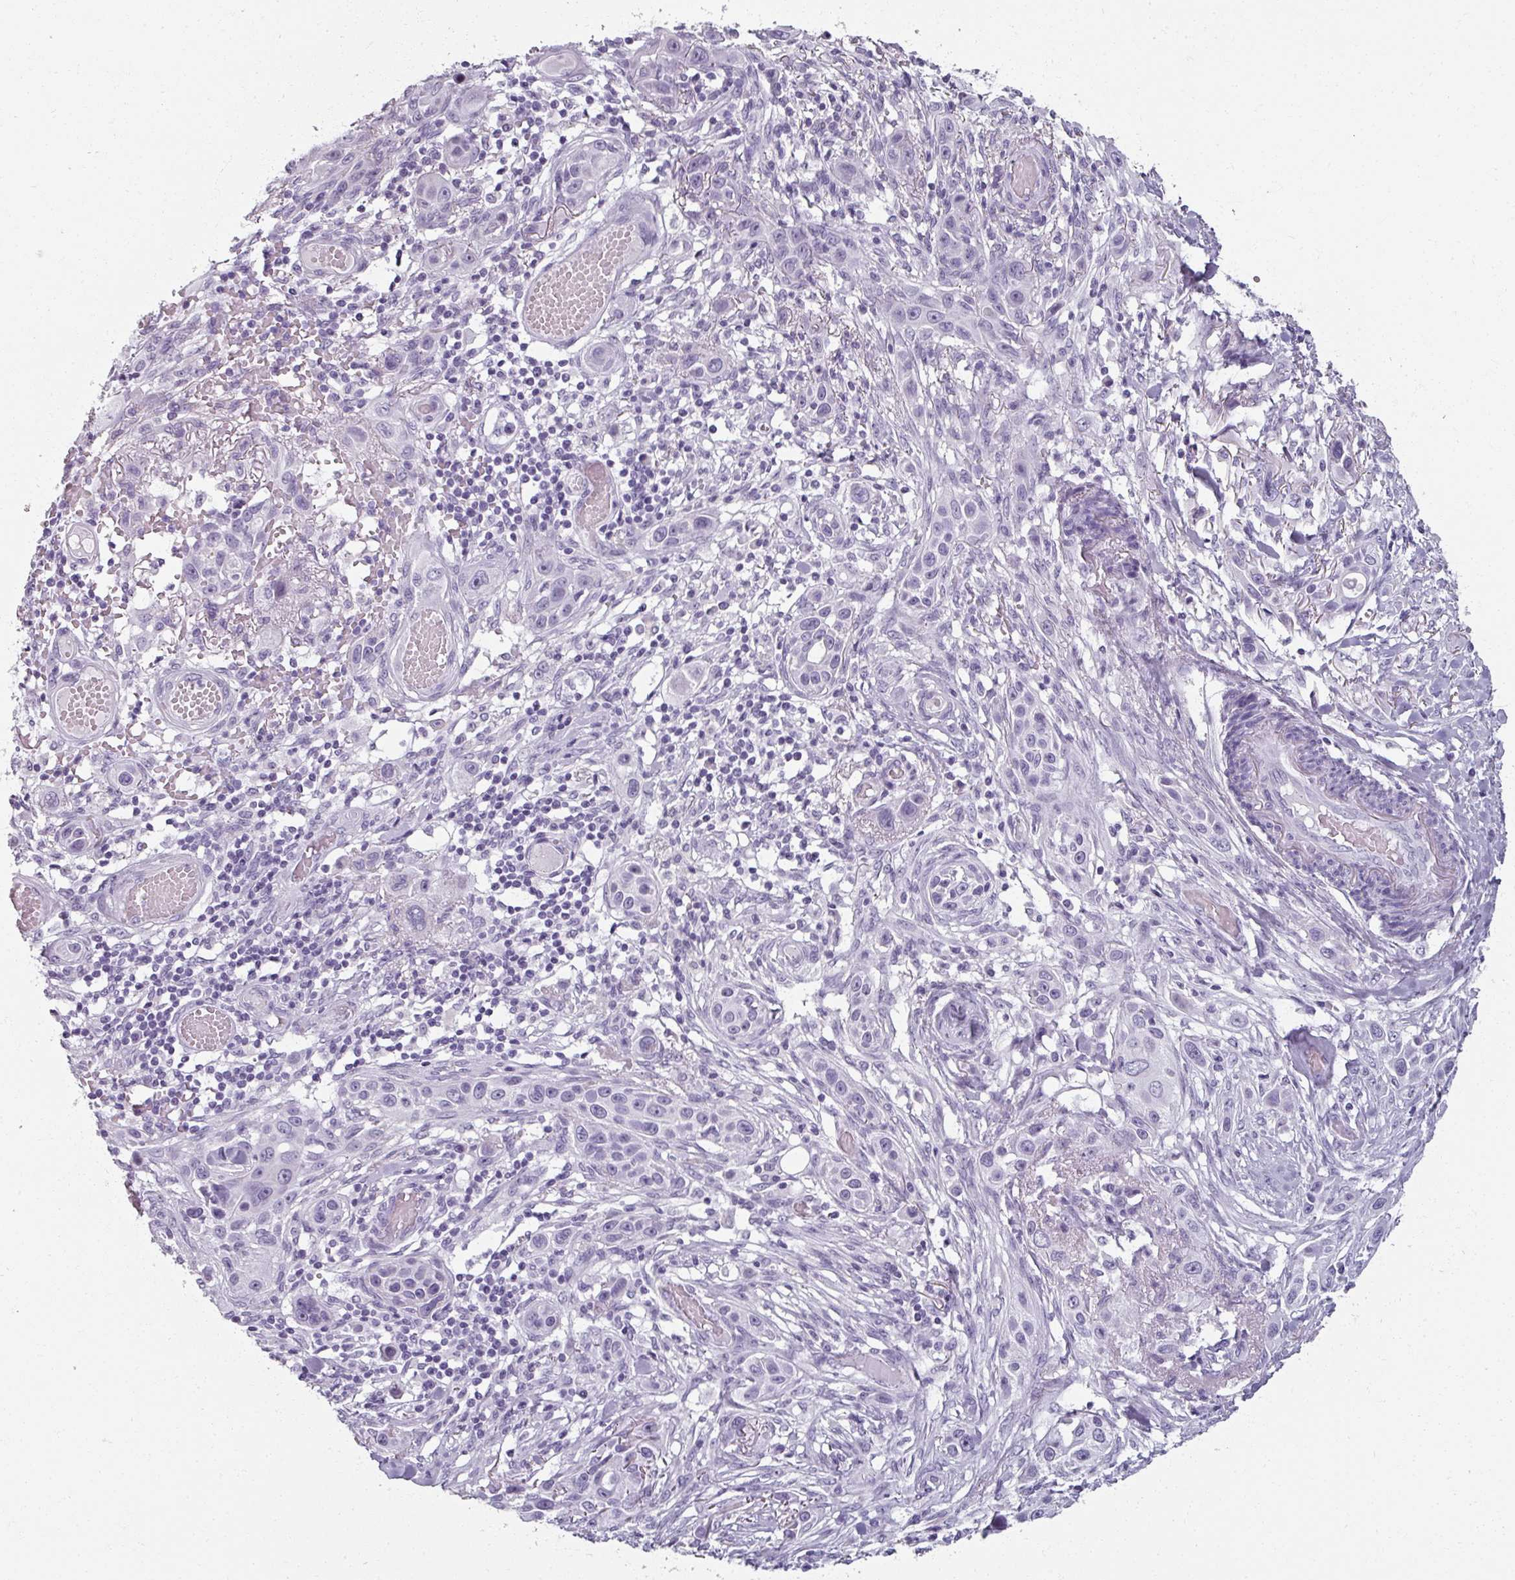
{"staining": {"intensity": "negative", "quantity": "none", "location": "none"}, "tissue": "skin cancer", "cell_type": "Tumor cells", "image_type": "cancer", "snomed": [{"axis": "morphology", "description": "Squamous cell carcinoma, NOS"}, {"axis": "topography", "description": "Skin"}], "caption": "High magnification brightfield microscopy of skin cancer (squamous cell carcinoma) stained with DAB (brown) and counterstained with hematoxylin (blue): tumor cells show no significant expression.", "gene": "REG3G", "patient": {"sex": "female", "age": 69}}